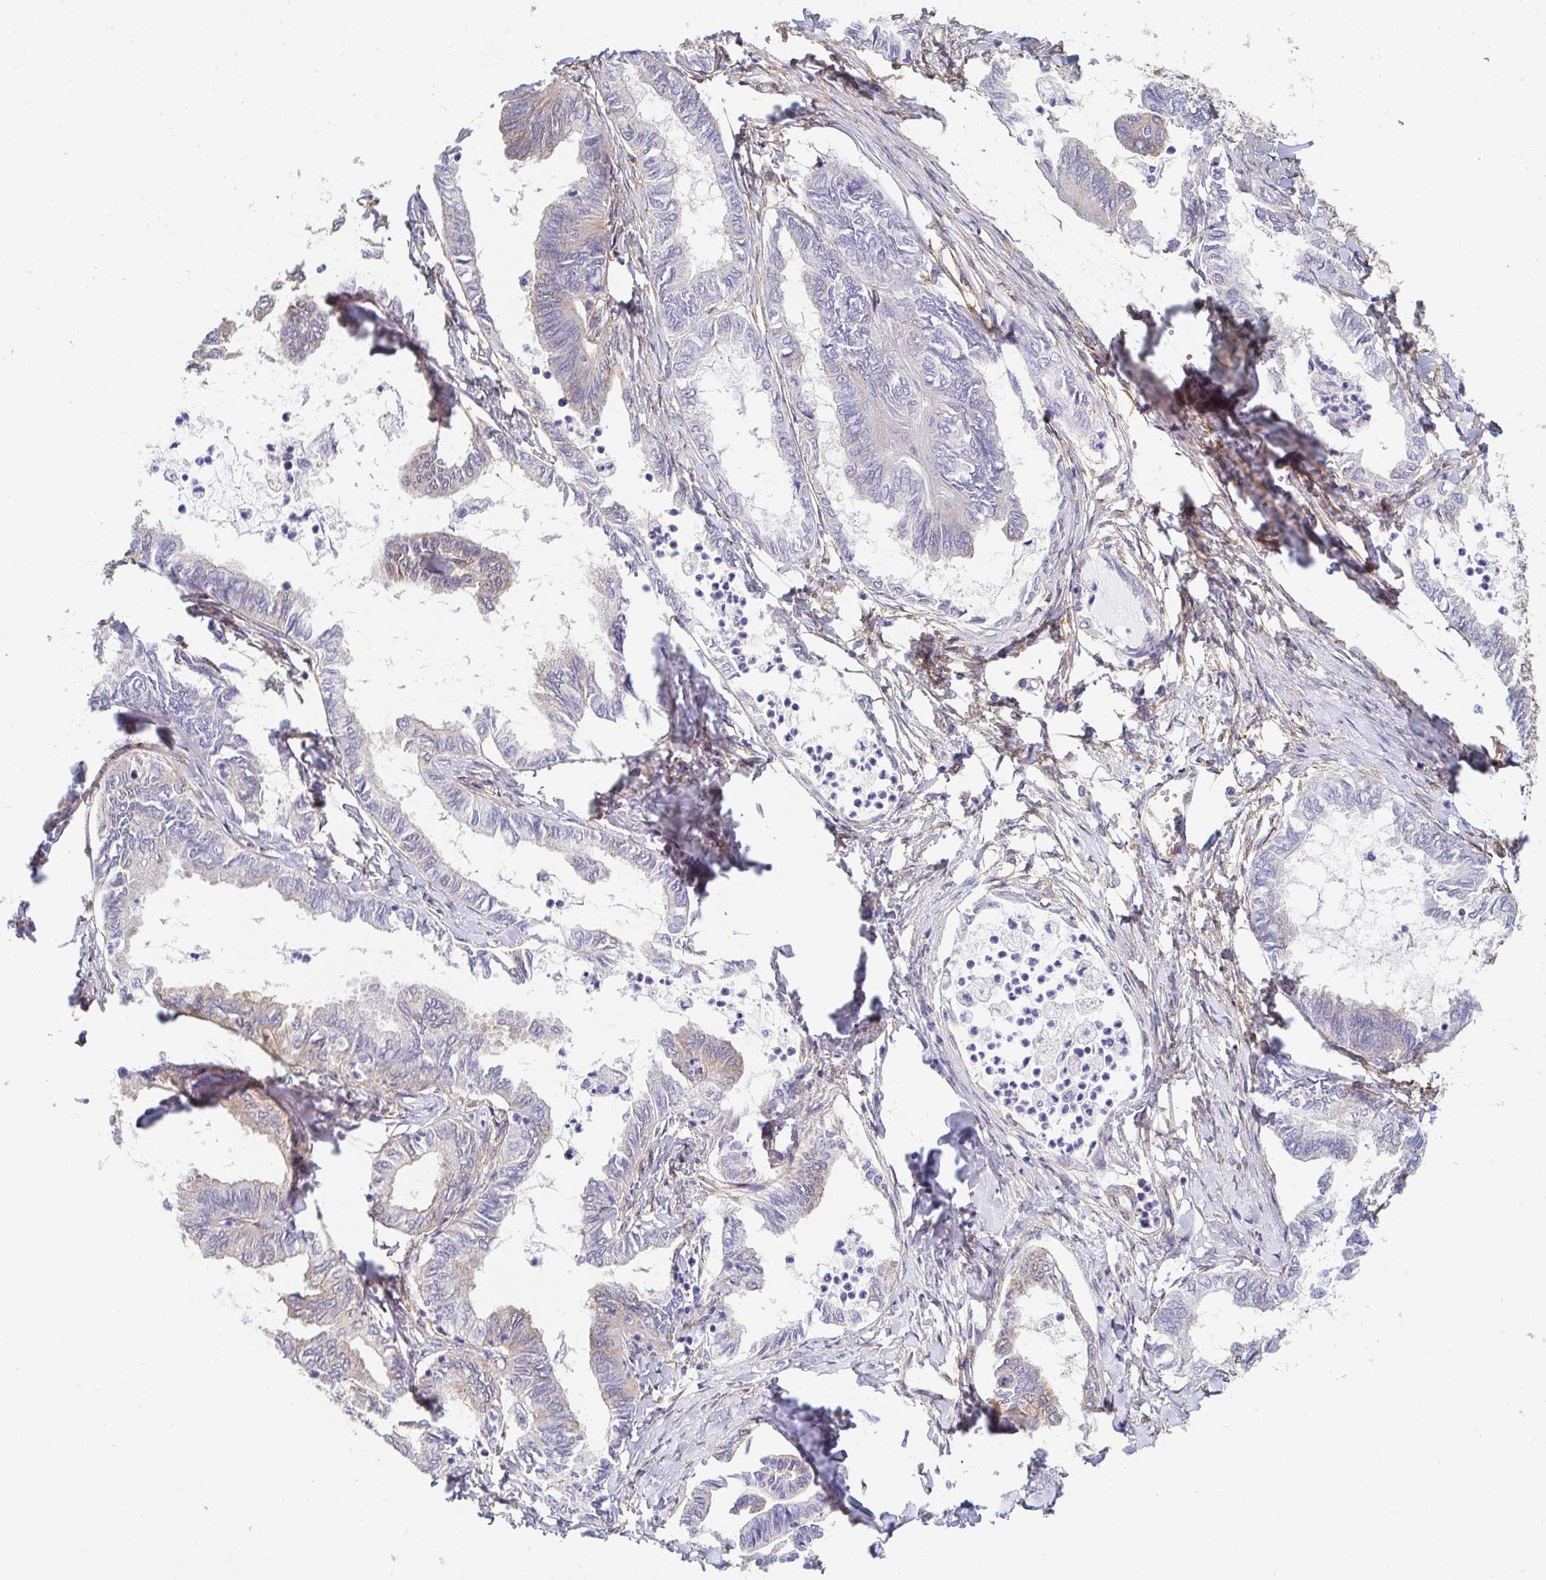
{"staining": {"intensity": "moderate", "quantity": "25%-75%", "location": "cytoplasmic/membranous"}, "tissue": "ovarian cancer", "cell_type": "Tumor cells", "image_type": "cancer", "snomed": [{"axis": "morphology", "description": "Carcinoma, endometroid"}, {"axis": "topography", "description": "Ovary"}], "caption": "Immunohistochemistry (IHC) image of neoplastic tissue: ovarian cancer (endometroid carcinoma) stained using immunohistochemistry shows medium levels of moderate protein expression localized specifically in the cytoplasmic/membranous of tumor cells, appearing as a cytoplasmic/membranous brown color.", "gene": "CTTN", "patient": {"sex": "female", "age": 70}}